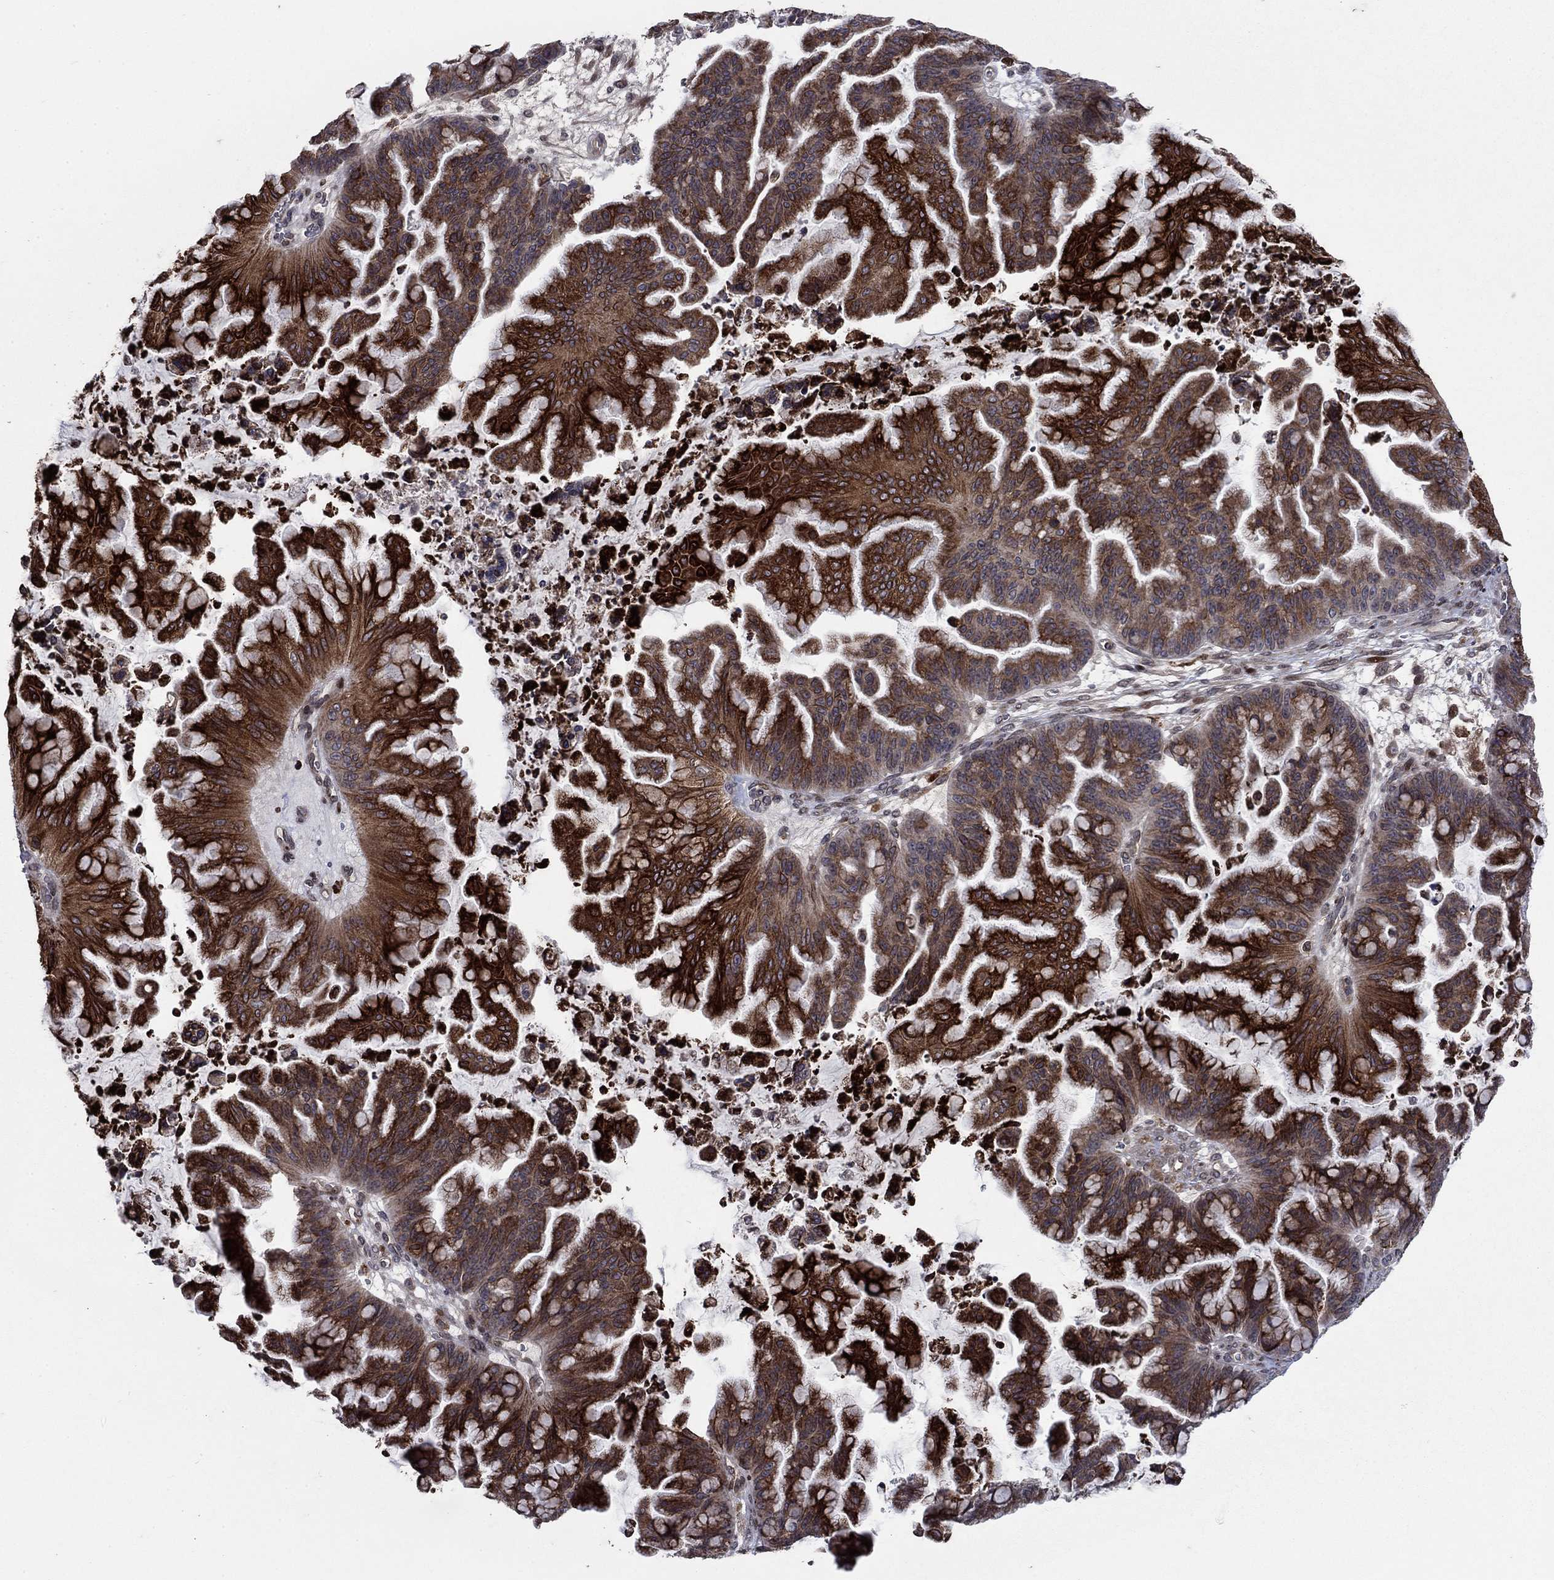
{"staining": {"intensity": "strong", "quantity": ">75%", "location": "cytoplasmic/membranous"}, "tissue": "ovarian cancer", "cell_type": "Tumor cells", "image_type": "cancer", "snomed": [{"axis": "morphology", "description": "Cystadenocarcinoma, mucinous, NOS"}, {"axis": "topography", "description": "Ovary"}], "caption": "Mucinous cystadenocarcinoma (ovarian) was stained to show a protein in brown. There is high levels of strong cytoplasmic/membranous staining in about >75% of tumor cells. (IHC, brightfield microscopy, high magnification).", "gene": "DHRS7", "patient": {"sex": "female", "age": 67}}